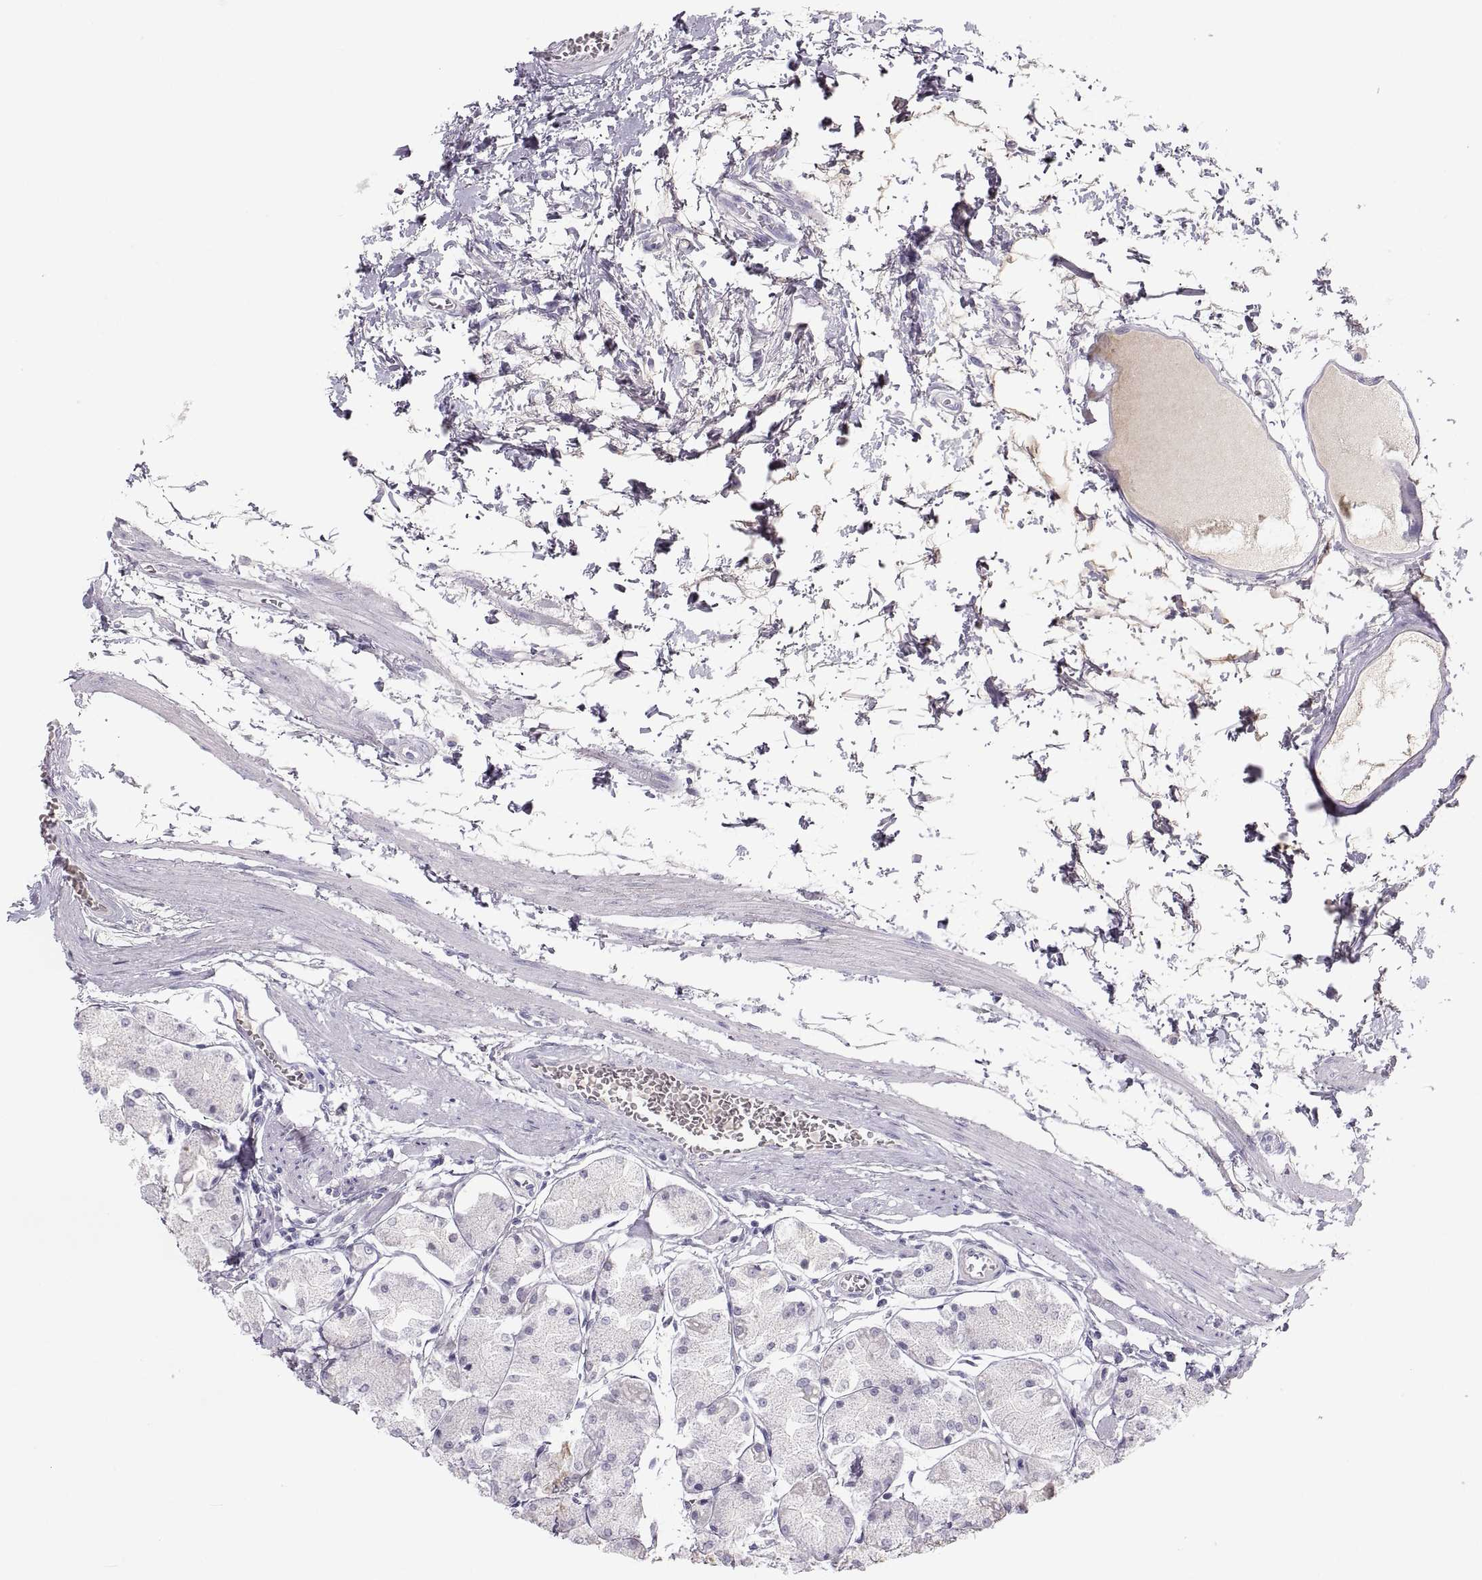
{"staining": {"intensity": "negative", "quantity": "none", "location": "none"}, "tissue": "stomach", "cell_type": "Glandular cells", "image_type": "normal", "snomed": [{"axis": "morphology", "description": "Normal tissue, NOS"}, {"axis": "topography", "description": "Stomach, upper"}], "caption": "IHC image of unremarkable stomach stained for a protein (brown), which shows no staining in glandular cells. (Stains: DAB (3,3'-diaminobenzidine) immunohistochemistry (IHC) with hematoxylin counter stain, Microscopy: brightfield microscopy at high magnification).", "gene": "MAGEB2", "patient": {"sex": "male", "age": 60}}